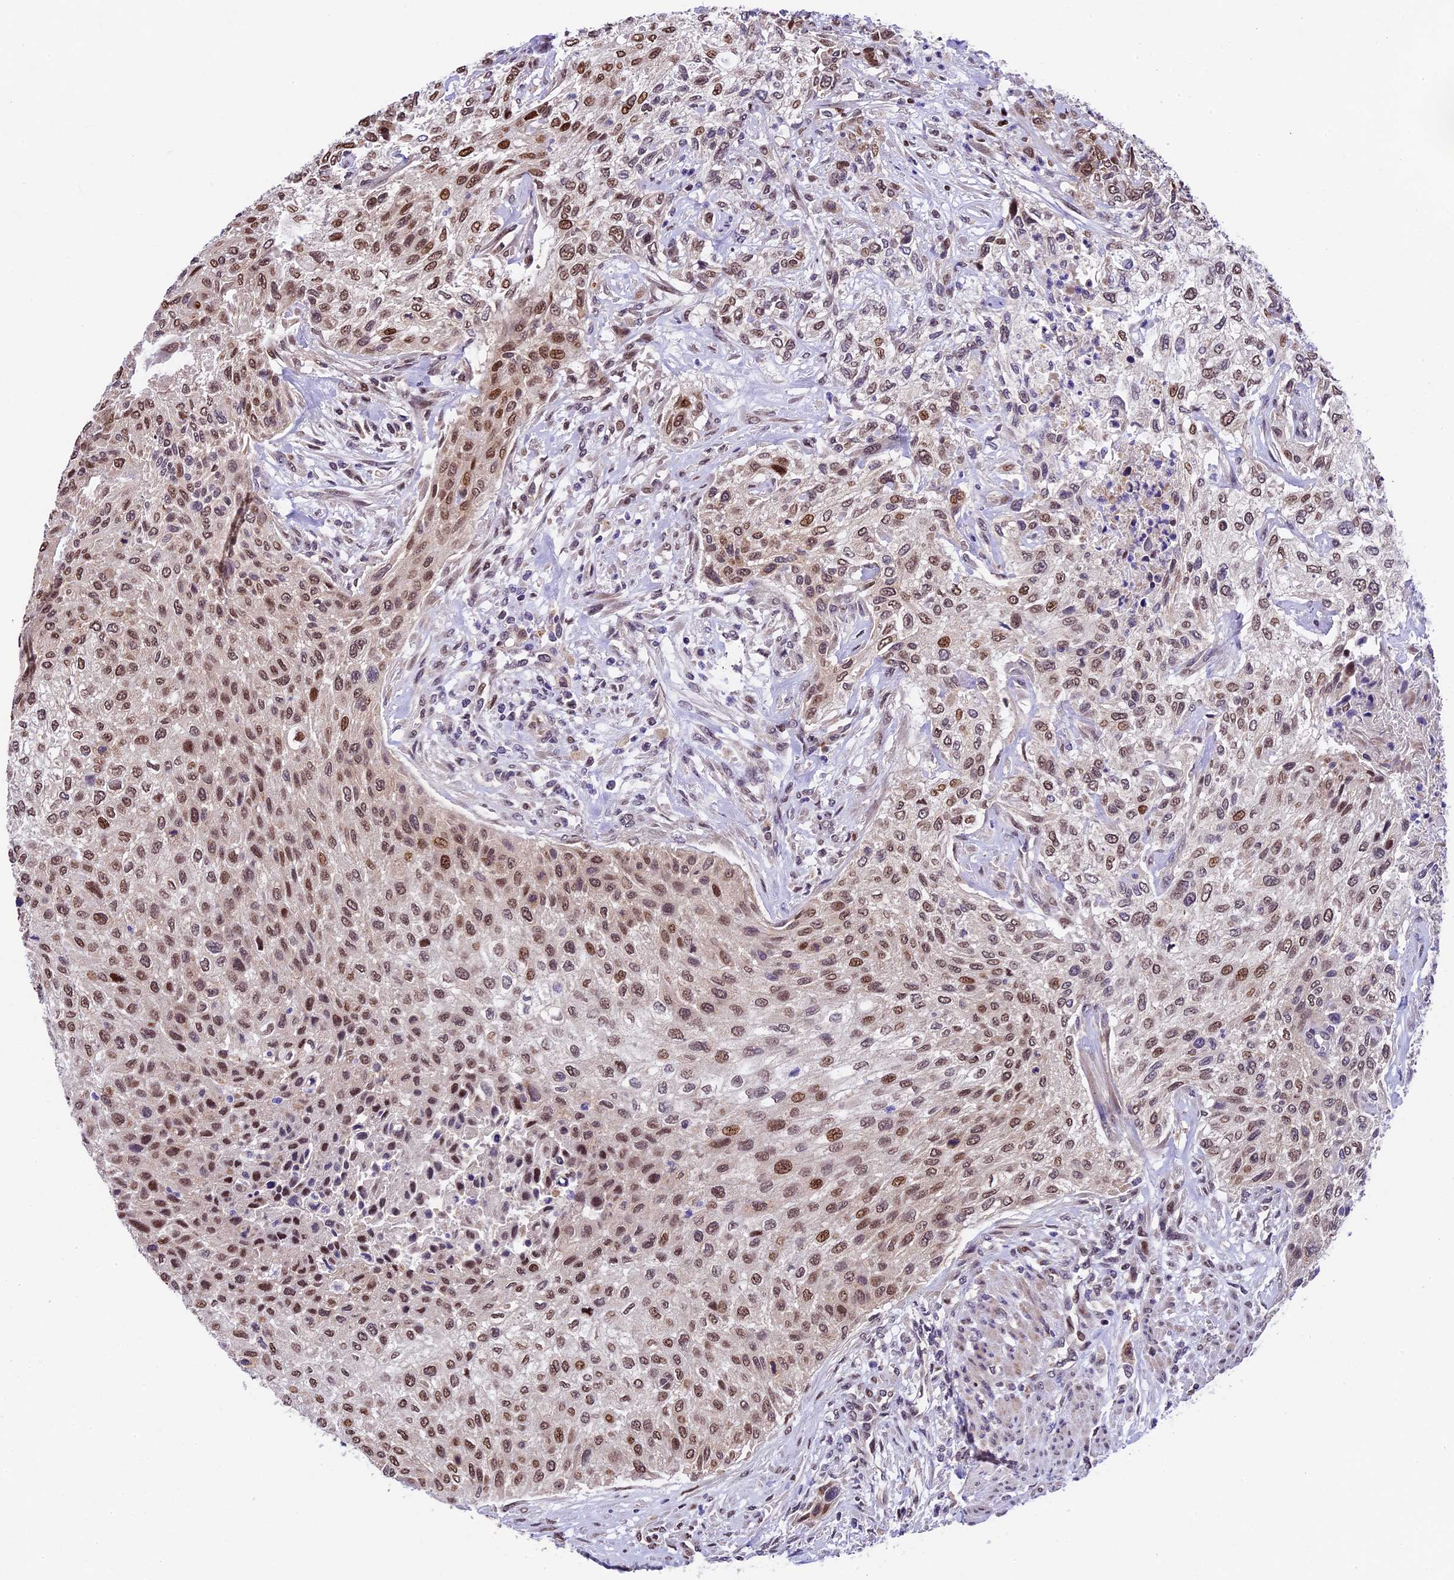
{"staining": {"intensity": "moderate", "quantity": ">75%", "location": "nuclear"}, "tissue": "urothelial cancer", "cell_type": "Tumor cells", "image_type": "cancer", "snomed": [{"axis": "morphology", "description": "Normal tissue, NOS"}, {"axis": "morphology", "description": "Urothelial carcinoma, NOS"}, {"axis": "topography", "description": "Urinary bladder"}, {"axis": "topography", "description": "Peripheral nerve tissue"}], "caption": "Immunohistochemical staining of human urothelial cancer exhibits medium levels of moderate nuclear protein staining in about >75% of tumor cells. (IHC, brightfield microscopy, high magnification).", "gene": "CCSER1", "patient": {"sex": "male", "age": 35}}